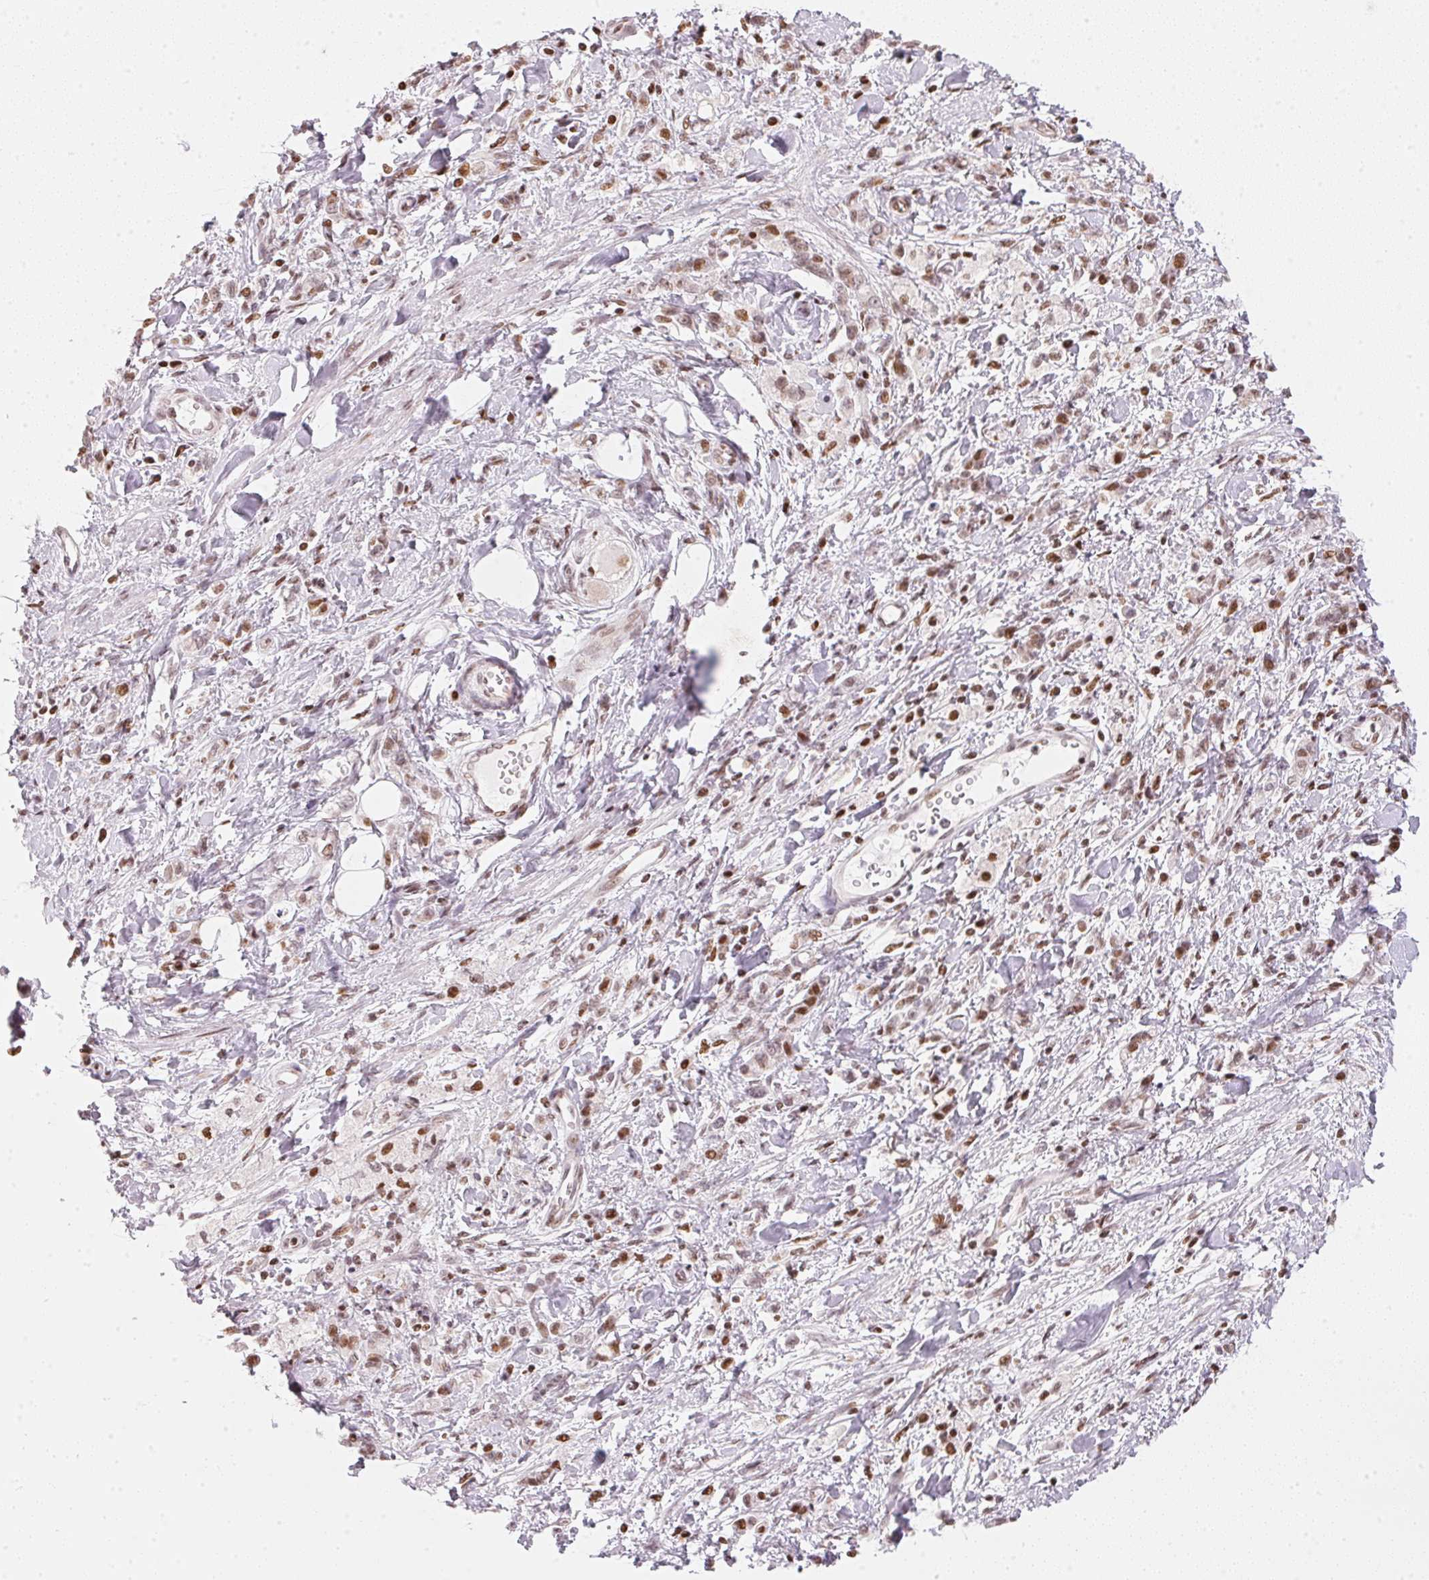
{"staining": {"intensity": "weak", "quantity": "<25%", "location": "nuclear"}, "tissue": "stomach cancer", "cell_type": "Tumor cells", "image_type": "cancer", "snomed": [{"axis": "morphology", "description": "Adenocarcinoma, NOS"}, {"axis": "topography", "description": "Stomach"}], "caption": "Human stomach cancer (adenocarcinoma) stained for a protein using immunohistochemistry reveals no expression in tumor cells.", "gene": "KAT6A", "patient": {"sex": "male", "age": 77}}